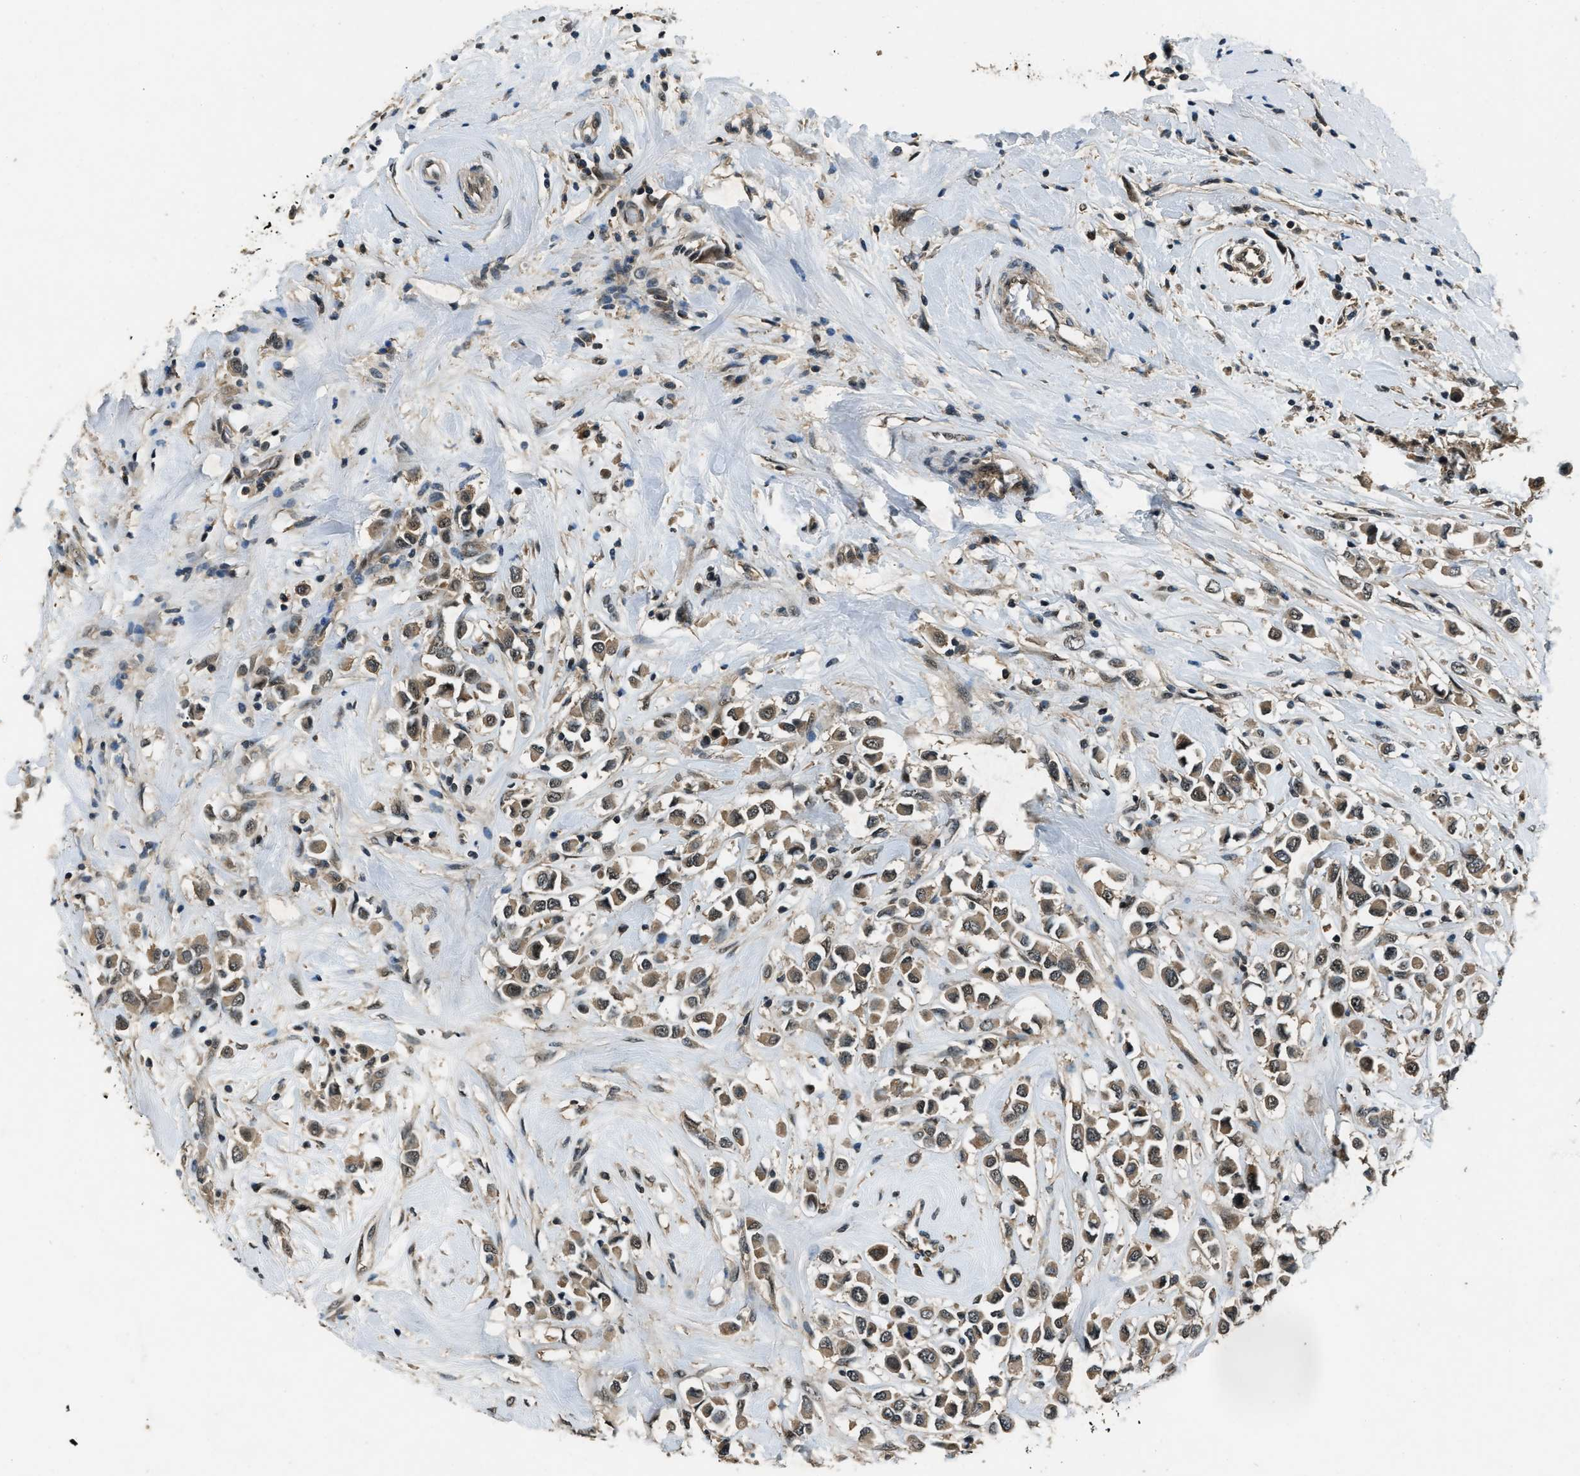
{"staining": {"intensity": "moderate", "quantity": ">75%", "location": "cytoplasmic/membranous"}, "tissue": "breast cancer", "cell_type": "Tumor cells", "image_type": "cancer", "snomed": [{"axis": "morphology", "description": "Duct carcinoma"}, {"axis": "topography", "description": "Breast"}], "caption": "This histopathology image demonstrates IHC staining of breast cancer, with medium moderate cytoplasmic/membranous staining in about >75% of tumor cells.", "gene": "NUDCD3", "patient": {"sex": "female", "age": 61}}